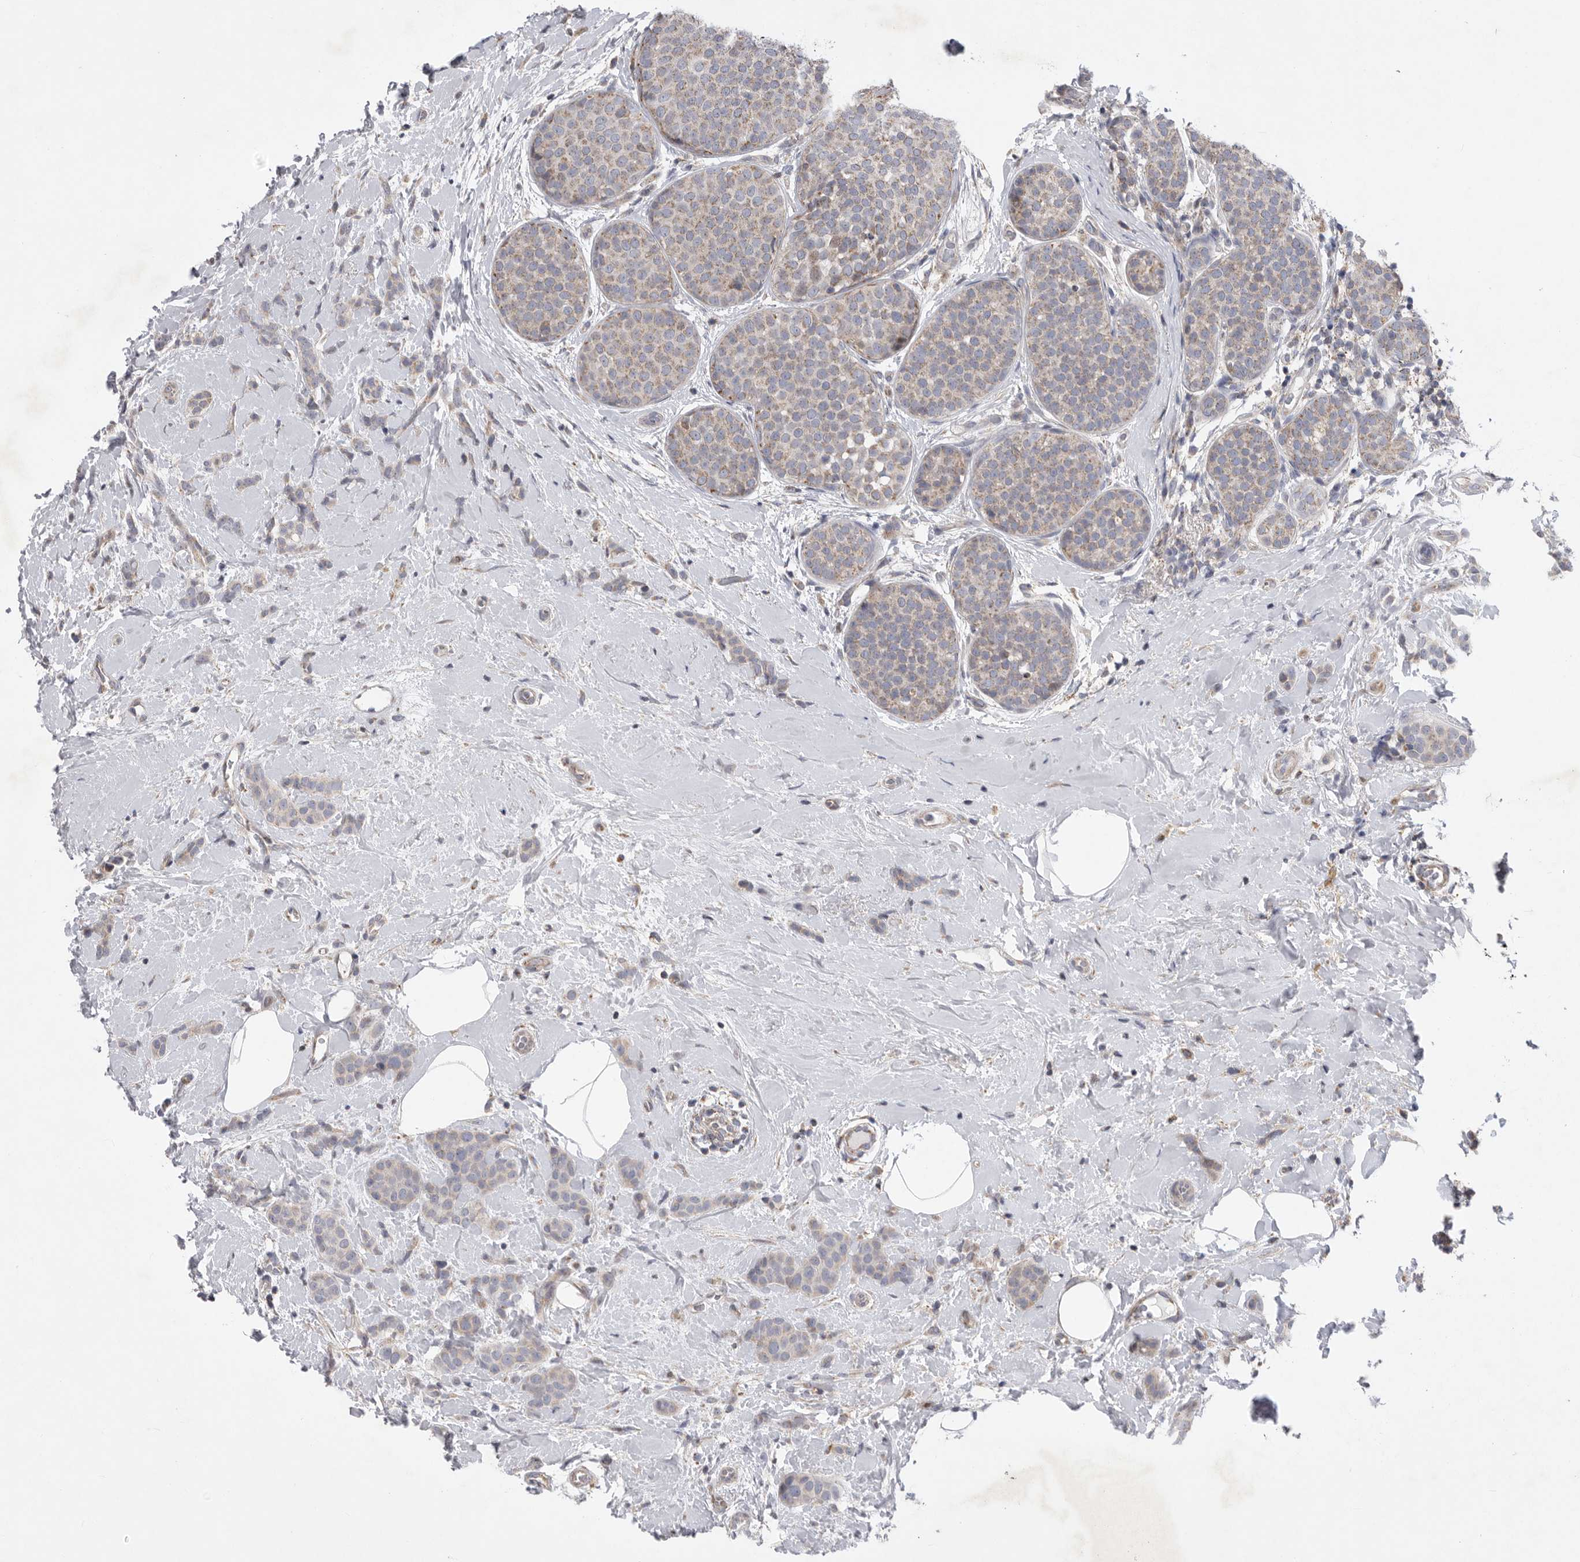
{"staining": {"intensity": "negative", "quantity": "none", "location": "none"}, "tissue": "breast cancer", "cell_type": "Tumor cells", "image_type": "cancer", "snomed": [{"axis": "morphology", "description": "Lobular carcinoma, in situ"}, {"axis": "morphology", "description": "Lobular carcinoma"}, {"axis": "topography", "description": "Breast"}], "caption": "A photomicrograph of lobular carcinoma in situ (breast) stained for a protein reveals no brown staining in tumor cells. Nuclei are stained in blue.", "gene": "MPZL1", "patient": {"sex": "female", "age": 41}}